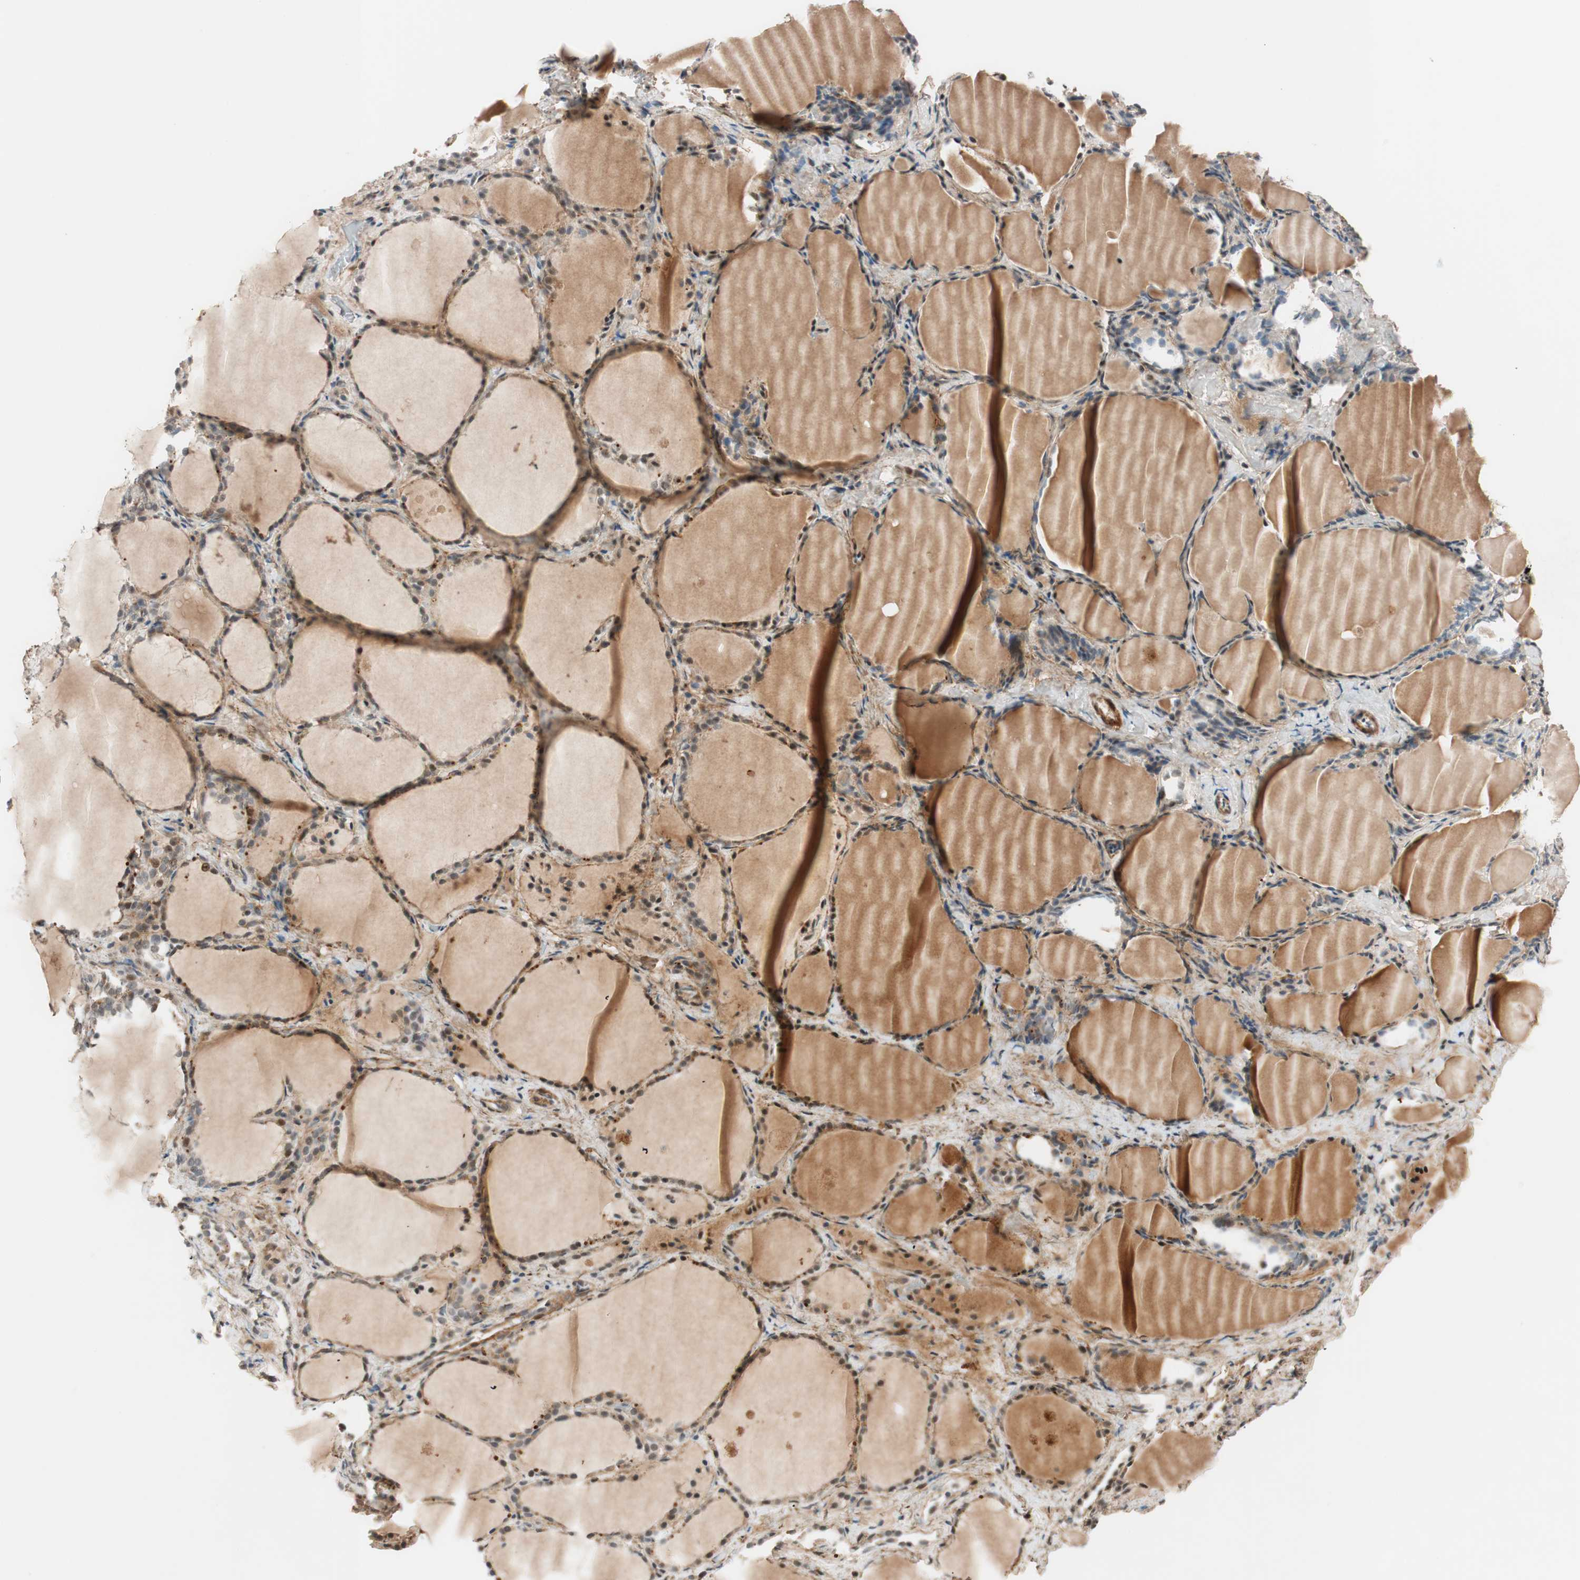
{"staining": {"intensity": "strong", "quantity": ">75%", "location": "nuclear"}, "tissue": "thyroid gland", "cell_type": "Glandular cells", "image_type": "normal", "snomed": [{"axis": "morphology", "description": "Normal tissue, NOS"}, {"axis": "morphology", "description": "Papillary adenocarcinoma, NOS"}, {"axis": "topography", "description": "Thyroid gland"}], "caption": "Immunohistochemistry (IHC) (DAB (3,3'-diaminobenzidine)) staining of unremarkable thyroid gland exhibits strong nuclear protein positivity in about >75% of glandular cells. (DAB (3,3'-diaminobenzidine) = brown stain, brightfield microscopy at high magnification).", "gene": "EPHA6", "patient": {"sex": "female", "age": 30}}